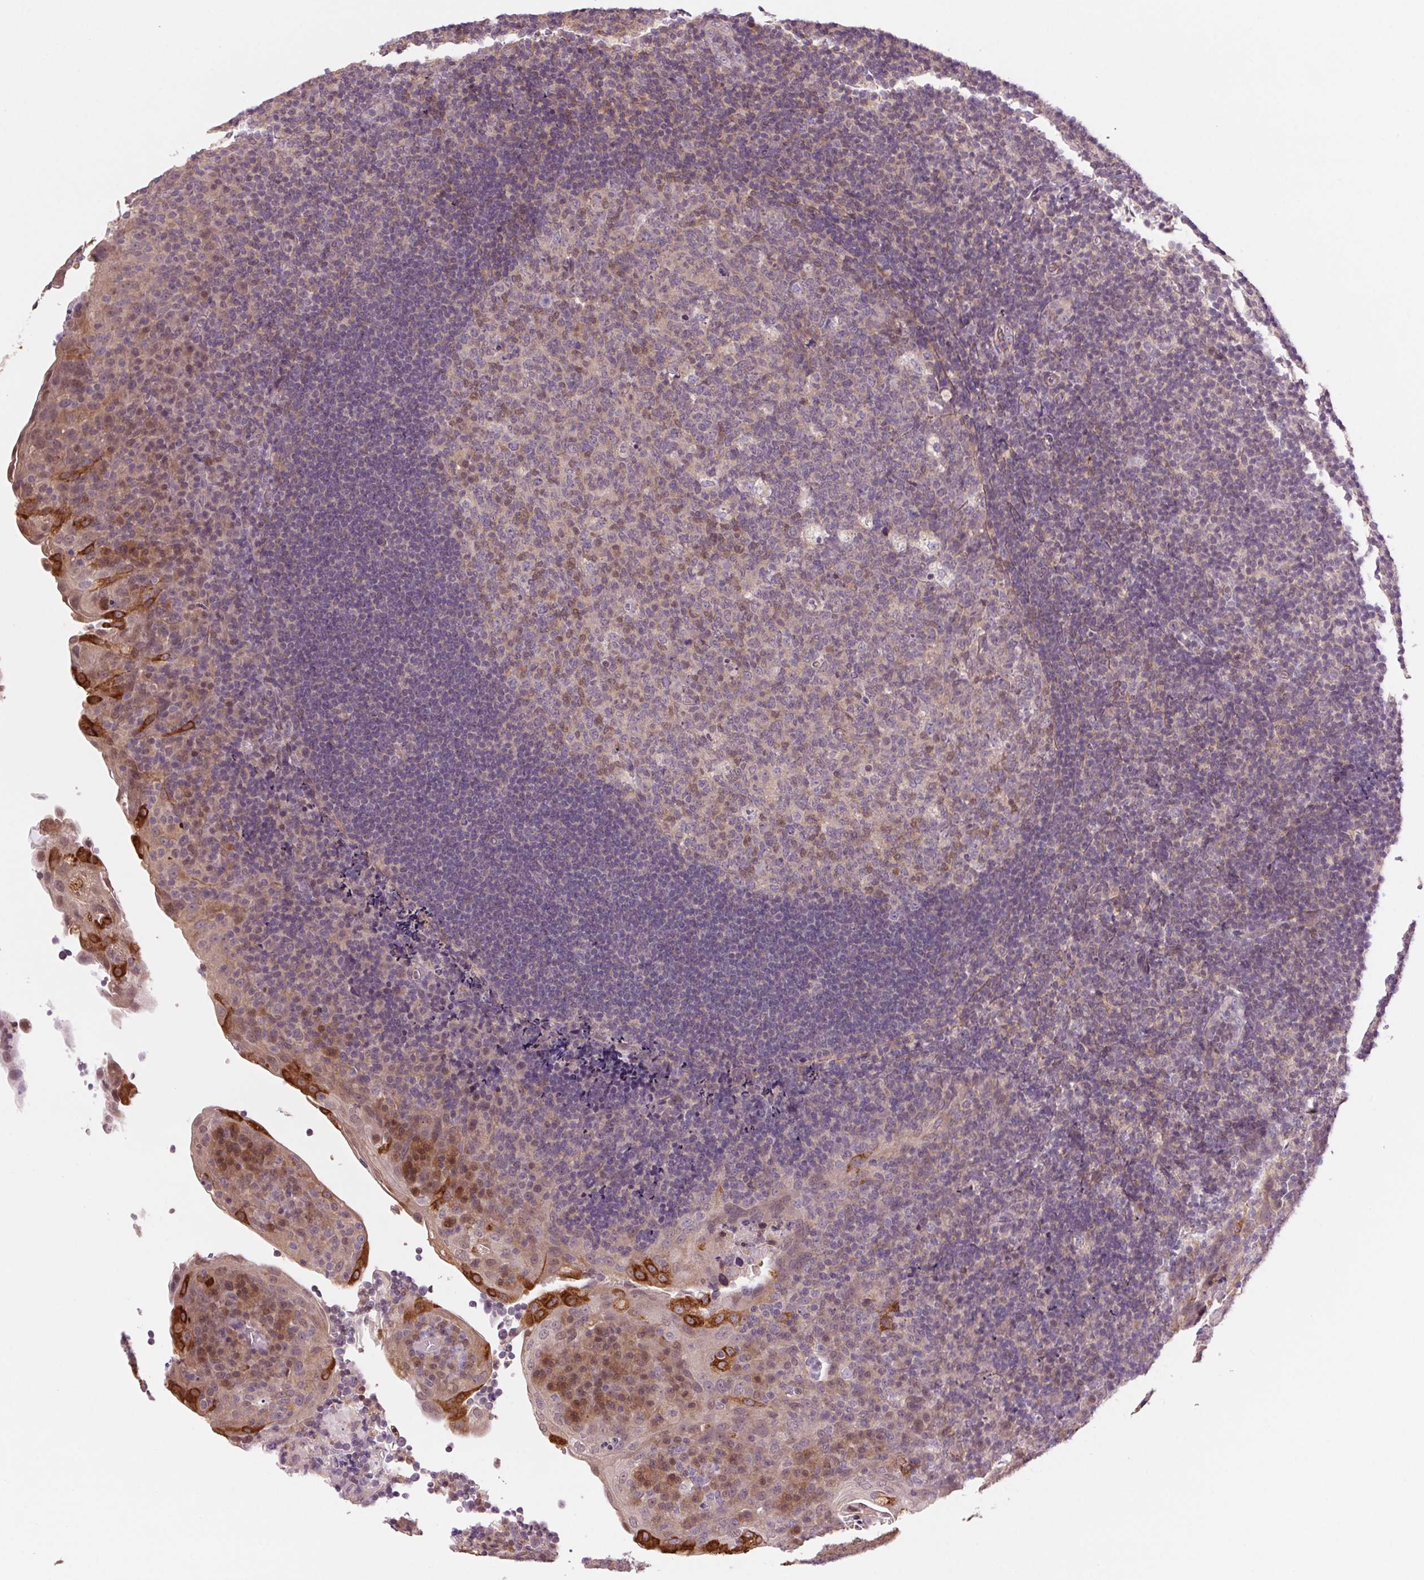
{"staining": {"intensity": "weak", "quantity": "<25%", "location": "cytoplasmic/membranous"}, "tissue": "tonsil", "cell_type": "Germinal center cells", "image_type": "normal", "snomed": [{"axis": "morphology", "description": "Normal tissue, NOS"}, {"axis": "topography", "description": "Tonsil"}], "caption": "This is a photomicrograph of immunohistochemistry (IHC) staining of benign tonsil, which shows no staining in germinal center cells.", "gene": "HHLA2", "patient": {"sex": "male", "age": 17}}